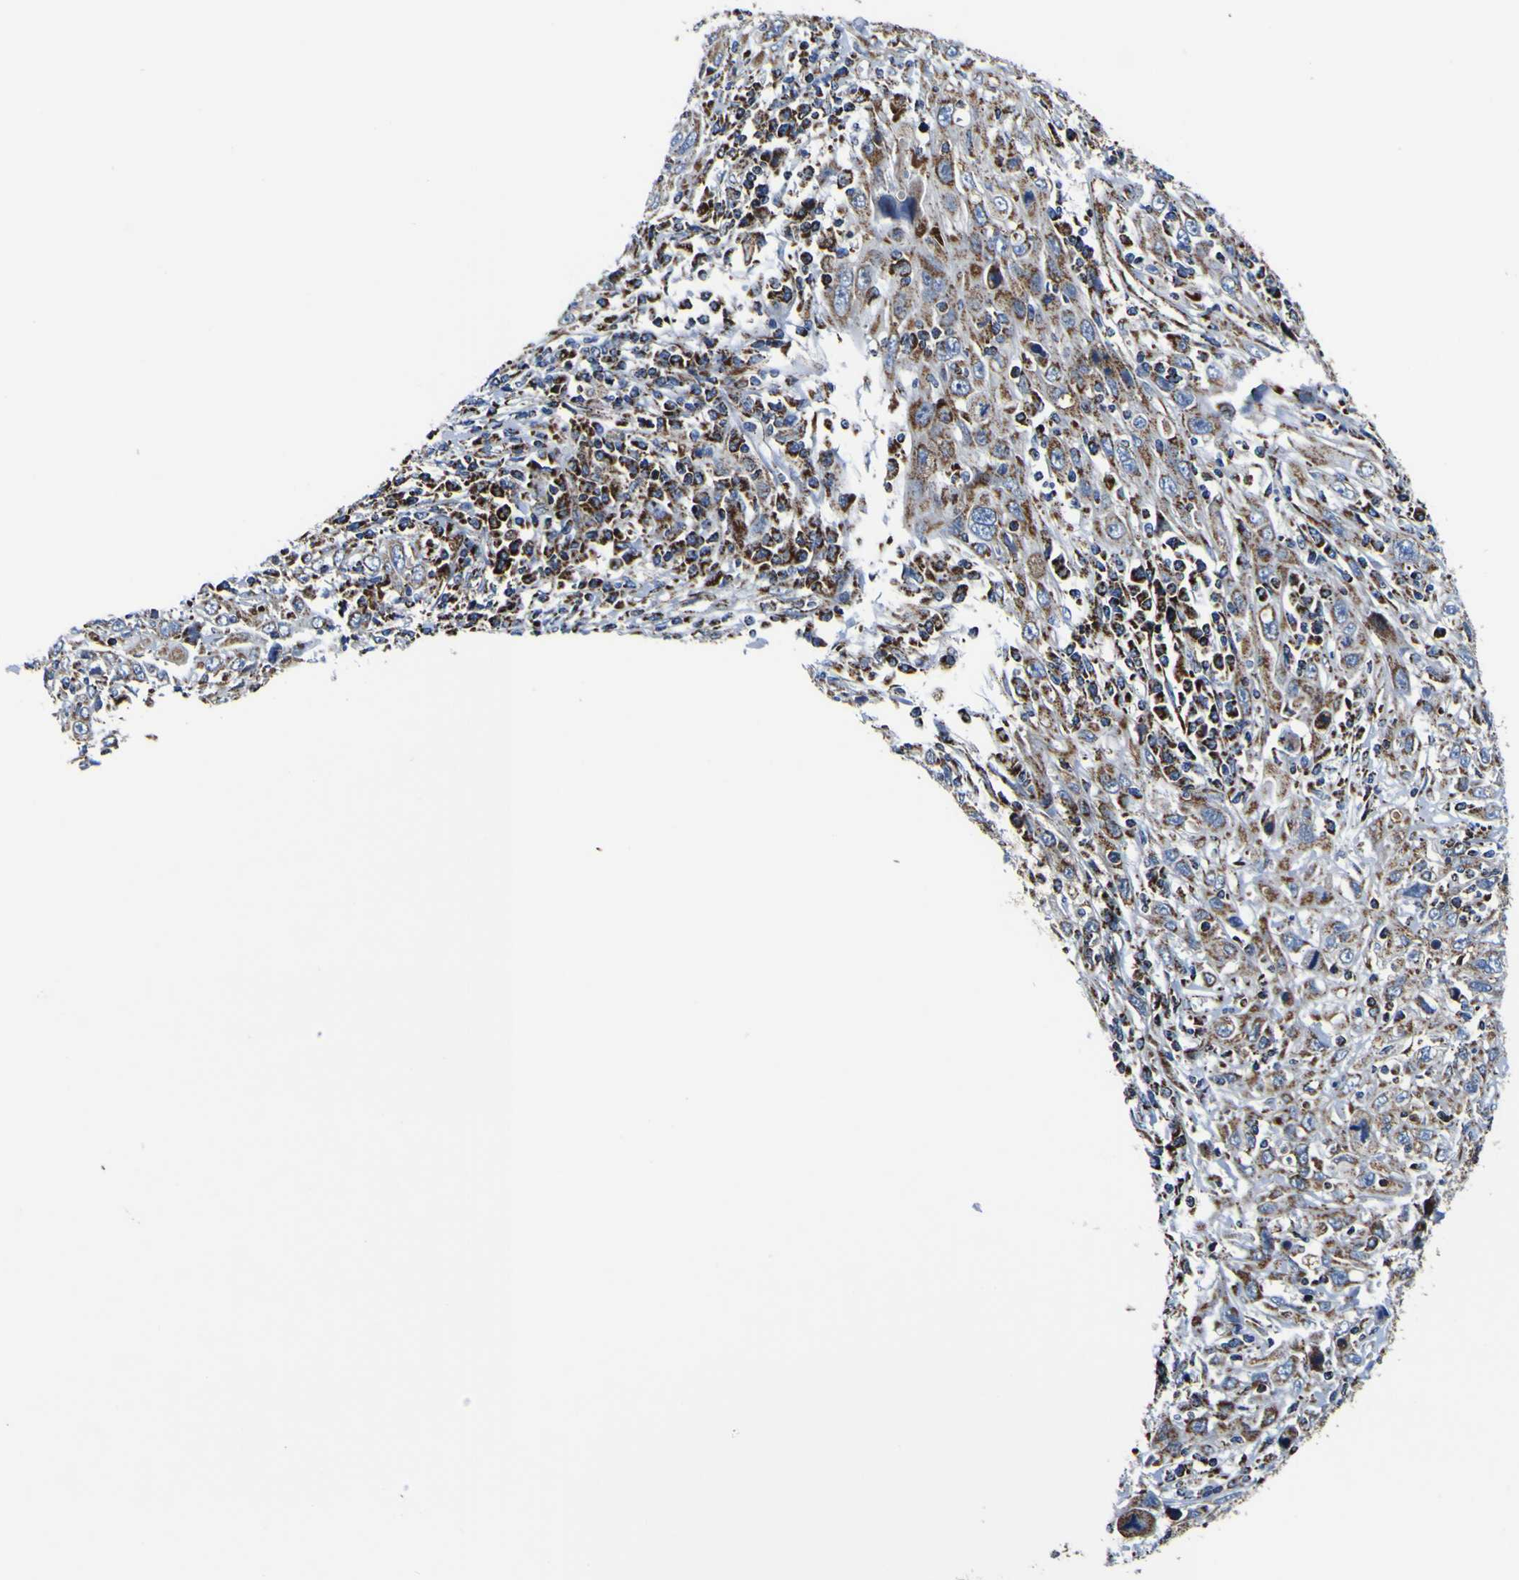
{"staining": {"intensity": "moderate", "quantity": ">75%", "location": "cytoplasmic/membranous"}, "tissue": "cervical cancer", "cell_type": "Tumor cells", "image_type": "cancer", "snomed": [{"axis": "morphology", "description": "Squamous cell carcinoma, NOS"}, {"axis": "topography", "description": "Cervix"}], "caption": "Cervical cancer (squamous cell carcinoma) stained with DAB (3,3'-diaminobenzidine) immunohistochemistry (IHC) shows medium levels of moderate cytoplasmic/membranous positivity in approximately >75% of tumor cells.", "gene": "PTRH2", "patient": {"sex": "female", "age": 46}}